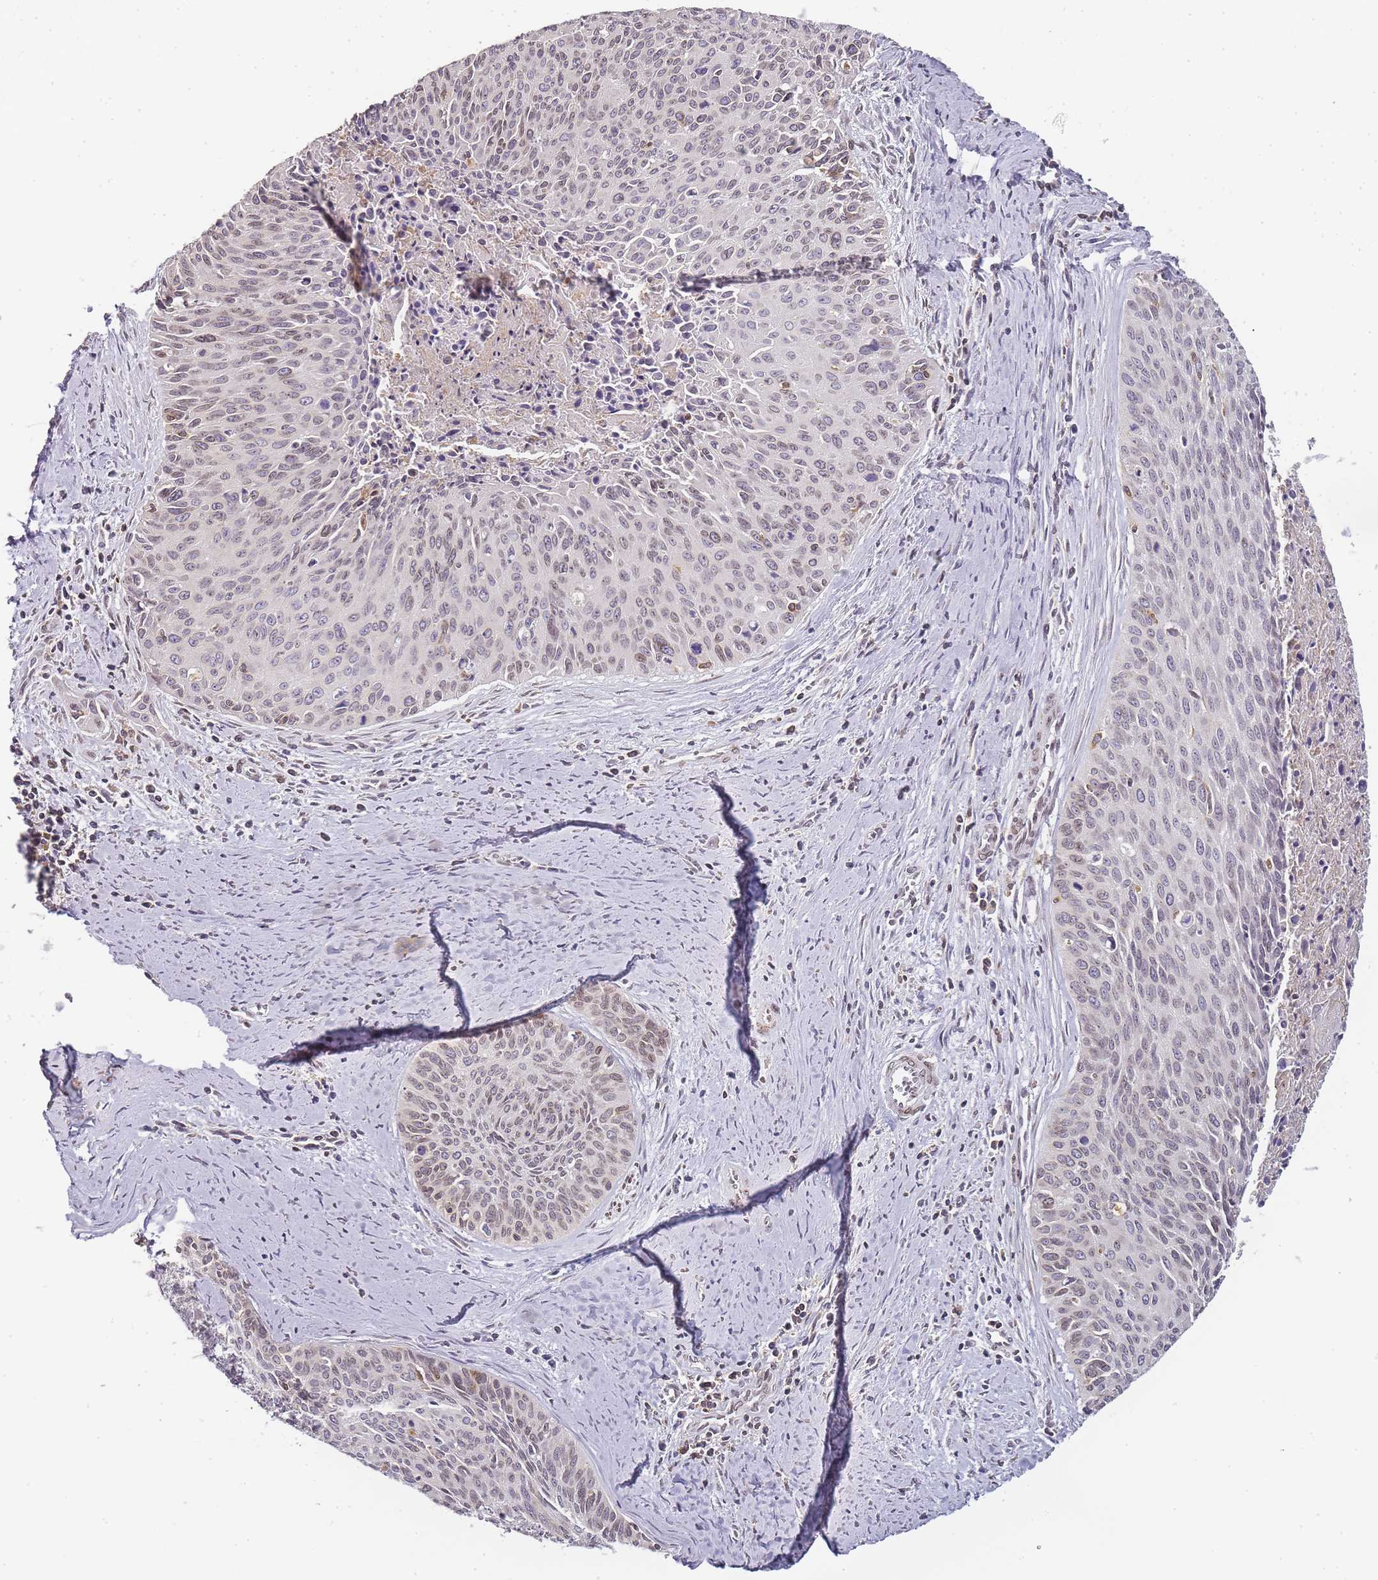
{"staining": {"intensity": "weak", "quantity": "<25%", "location": "nuclear"}, "tissue": "cervical cancer", "cell_type": "Tumor cells", "image_type": "cancer", "snomed": [{"axis": "morphology", "description": "Squamous cell carcinoma, NOS"}, {"axis": "topography", "description": "Cervix"}], "caption": "IHC photomicrograph of squamous cell carcinoma (cervical) stained for a protein (brown), which reveals no positivity in tumor cells. (DAB immunohistochemistry (IHC) visualized using brightfield microscopy, high magnification).", "gene": "JAKMIP1", "patient": {"sex": "female", "age": 55}}